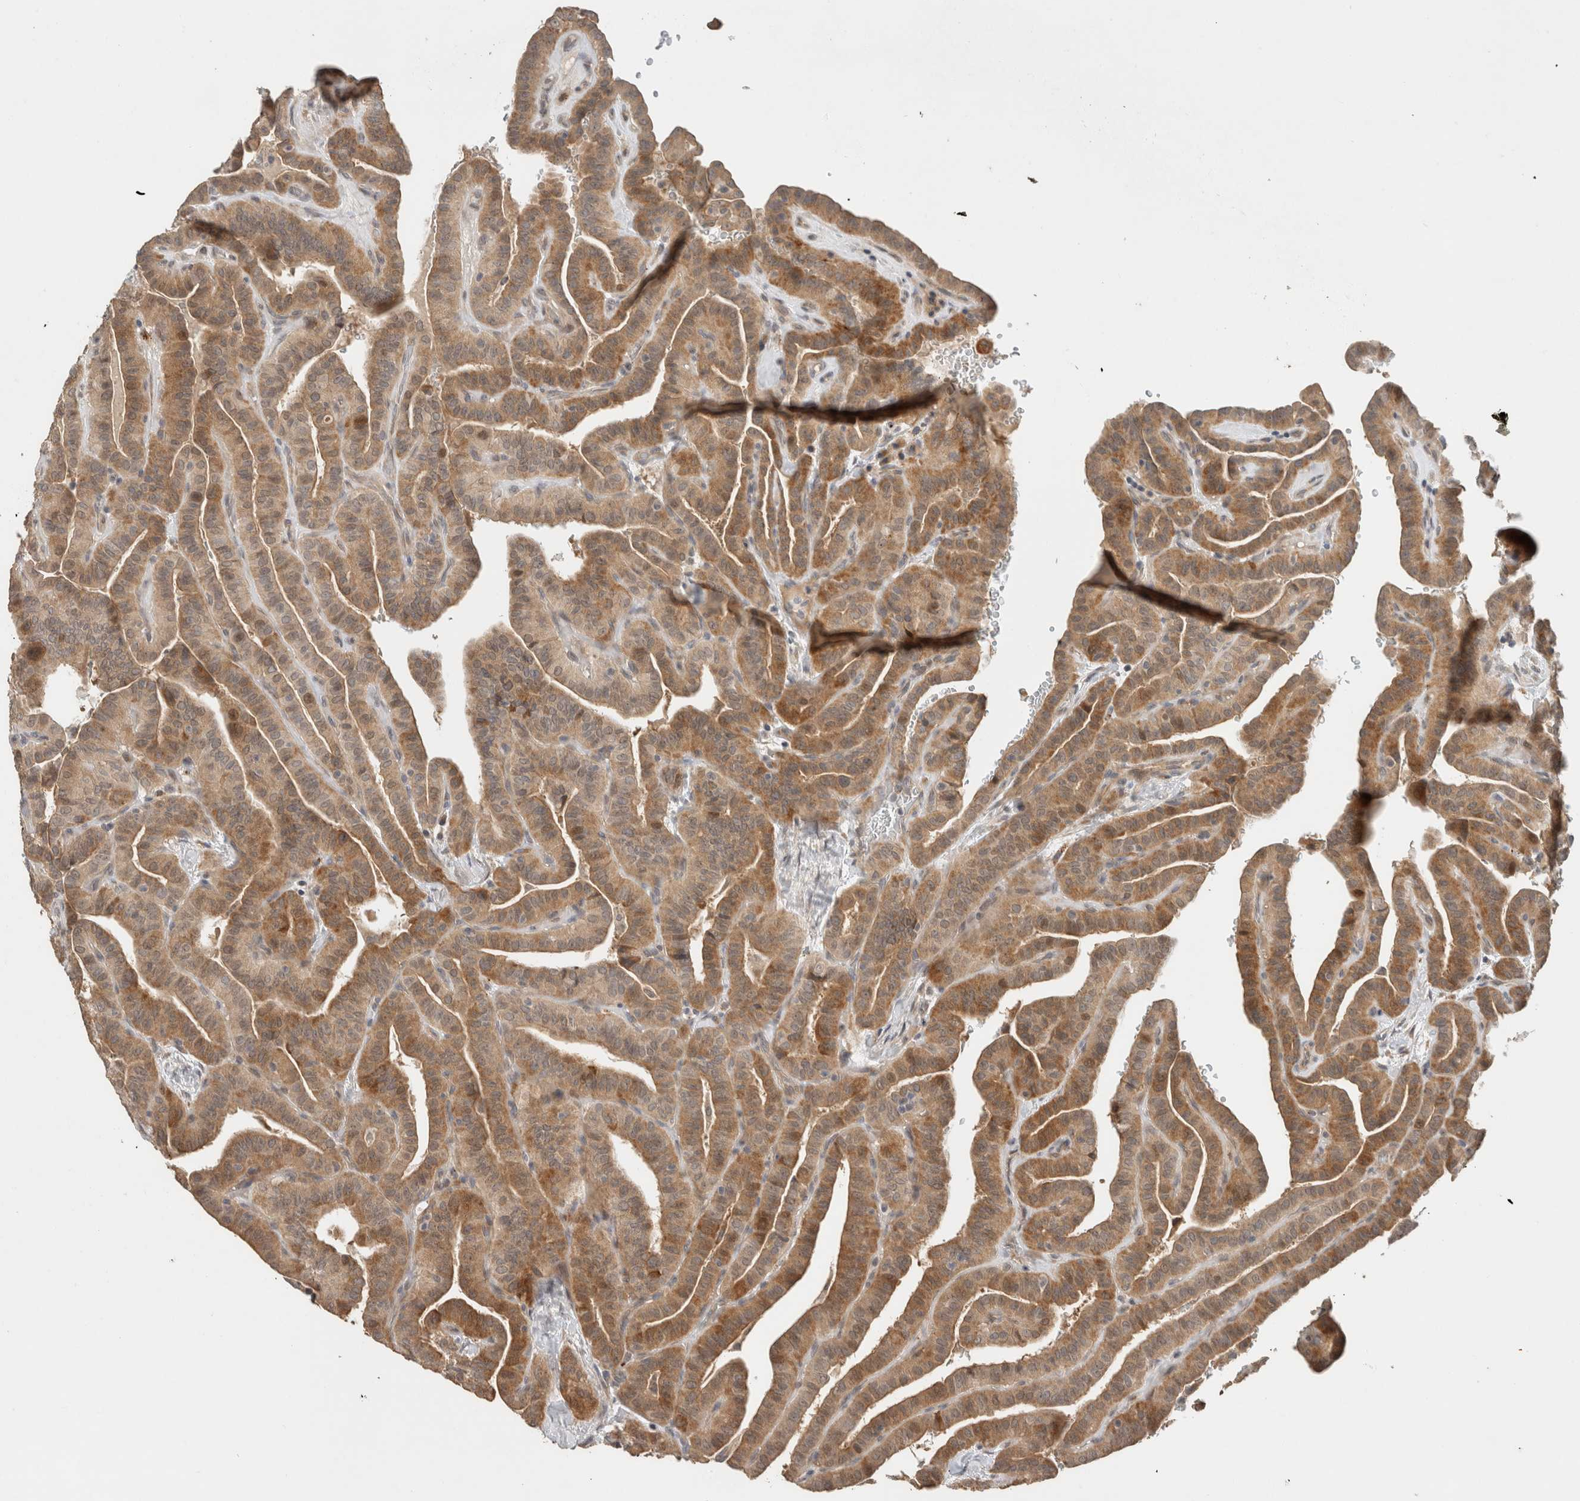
{"staining": {"intensity": "moderate", "quantity": ">75%", "location": "cytoplasmic/membranous"}, "tissue": "thyroid cancer", "cell_type": "Tumor cells", "image_type": "cancer", "snomed": [{"axis": "morphology", "description": "Papillary adenocarcinoma, NOS"}, {"axis": "topography", "description": "Thyroid gland"}], "caption": "Papillary adenocarcinoma (thyroid) stained with a brown dye exhibits moderate cytoplasmic/membranous positive staining in approximately >75% of tumor cells.", "gene": "ERCC6L2", "patient": {"sex": "male", "age": 77}}